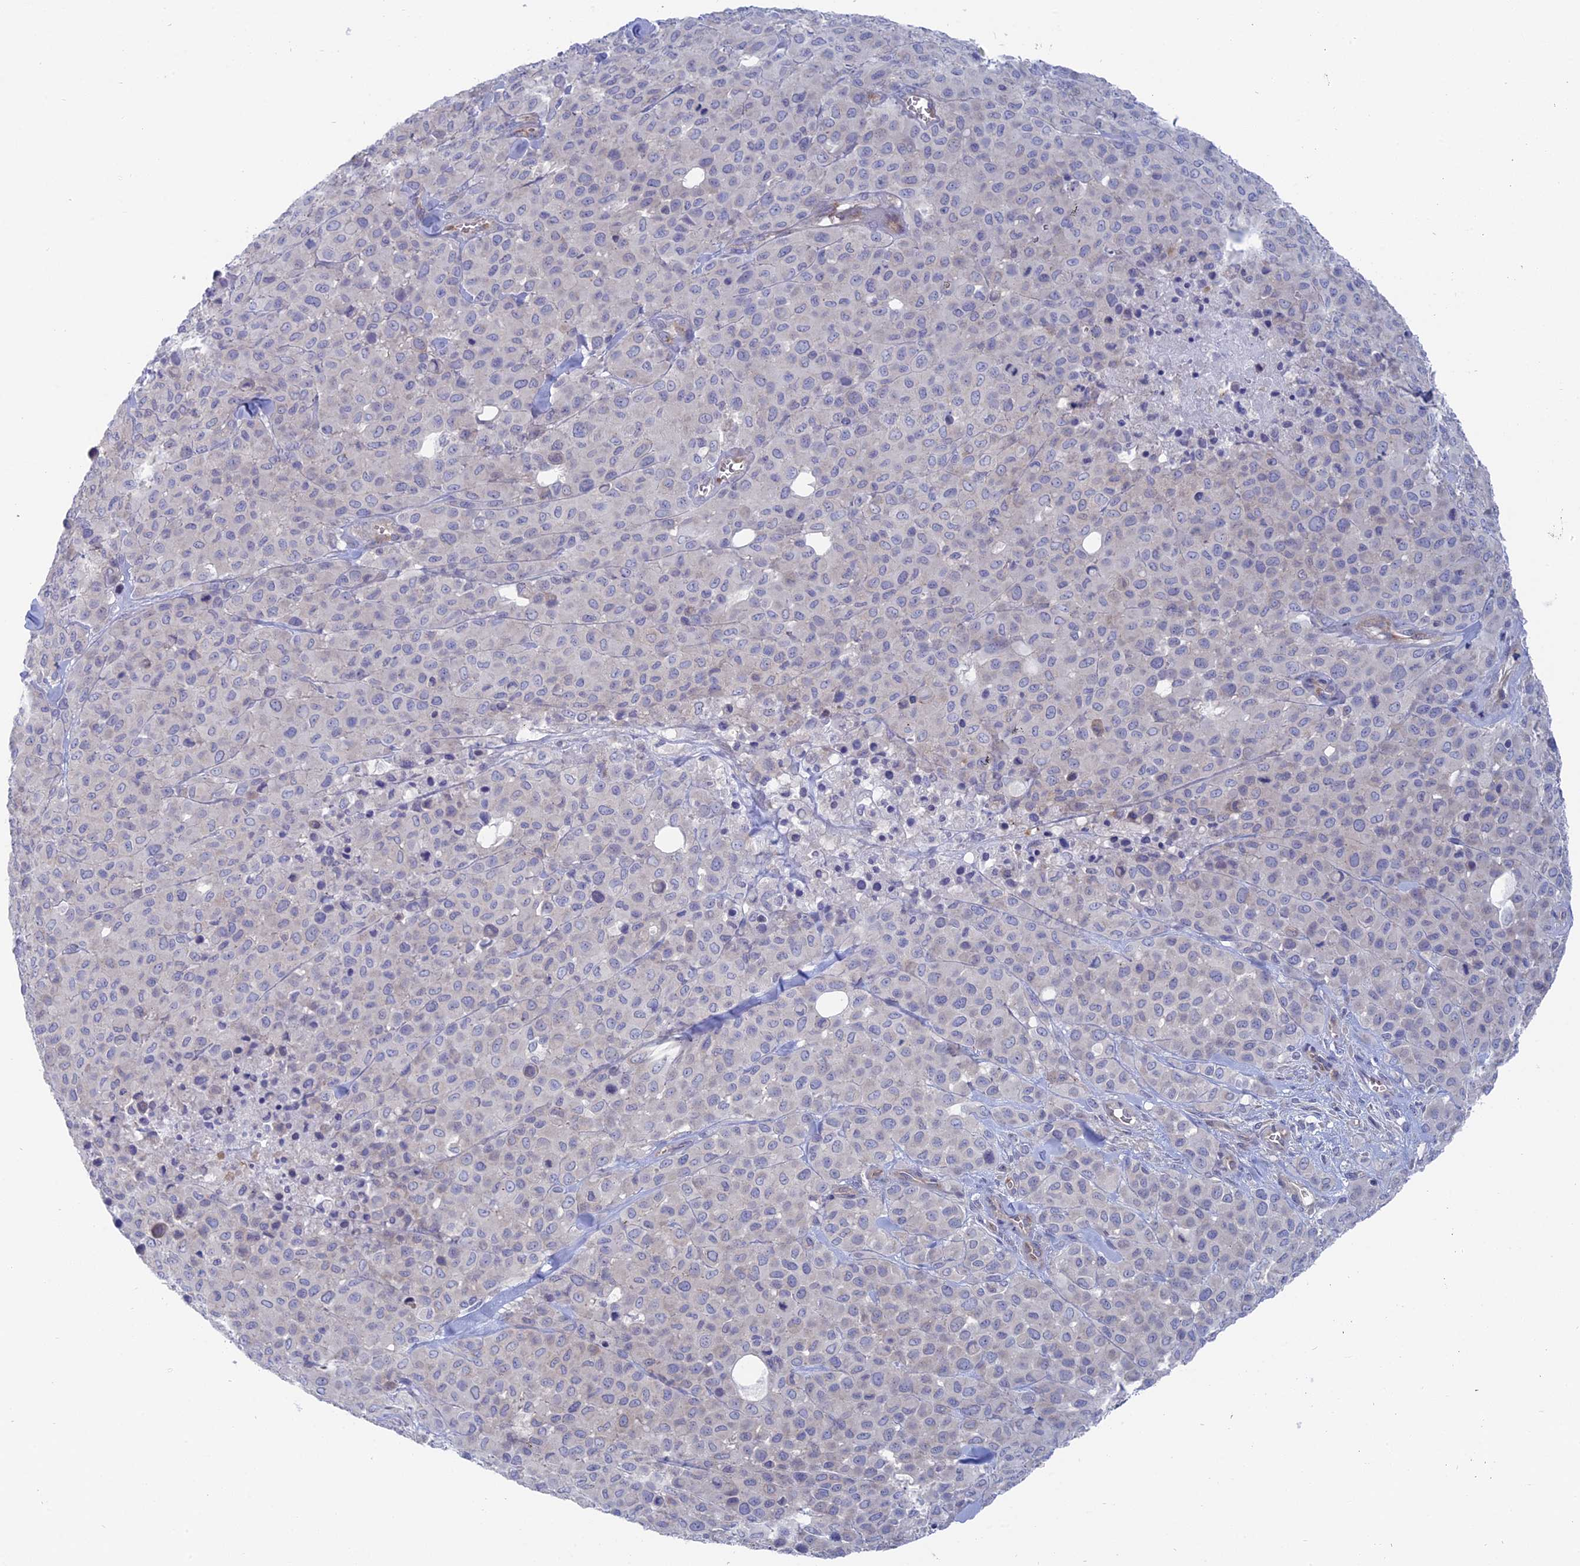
{"staining": {"intensity": "negative", "quantity": "none", "location": "none"}, "tissue": "melanoma", "cell_type": "Tumor cells", "image_type": "cancer", "snomed": [{"axis": "morphology", "description": "Malignant melanoma, Metastatic site"}, {"axis": "topography", "description": "Skin"}], "caption": "DAB immunohistochemical staining of human melanoma demonstrates no significant expression in tumor cells.", "gene": "TBC1D30", "patient": {"sex": "female", "age": 81}}